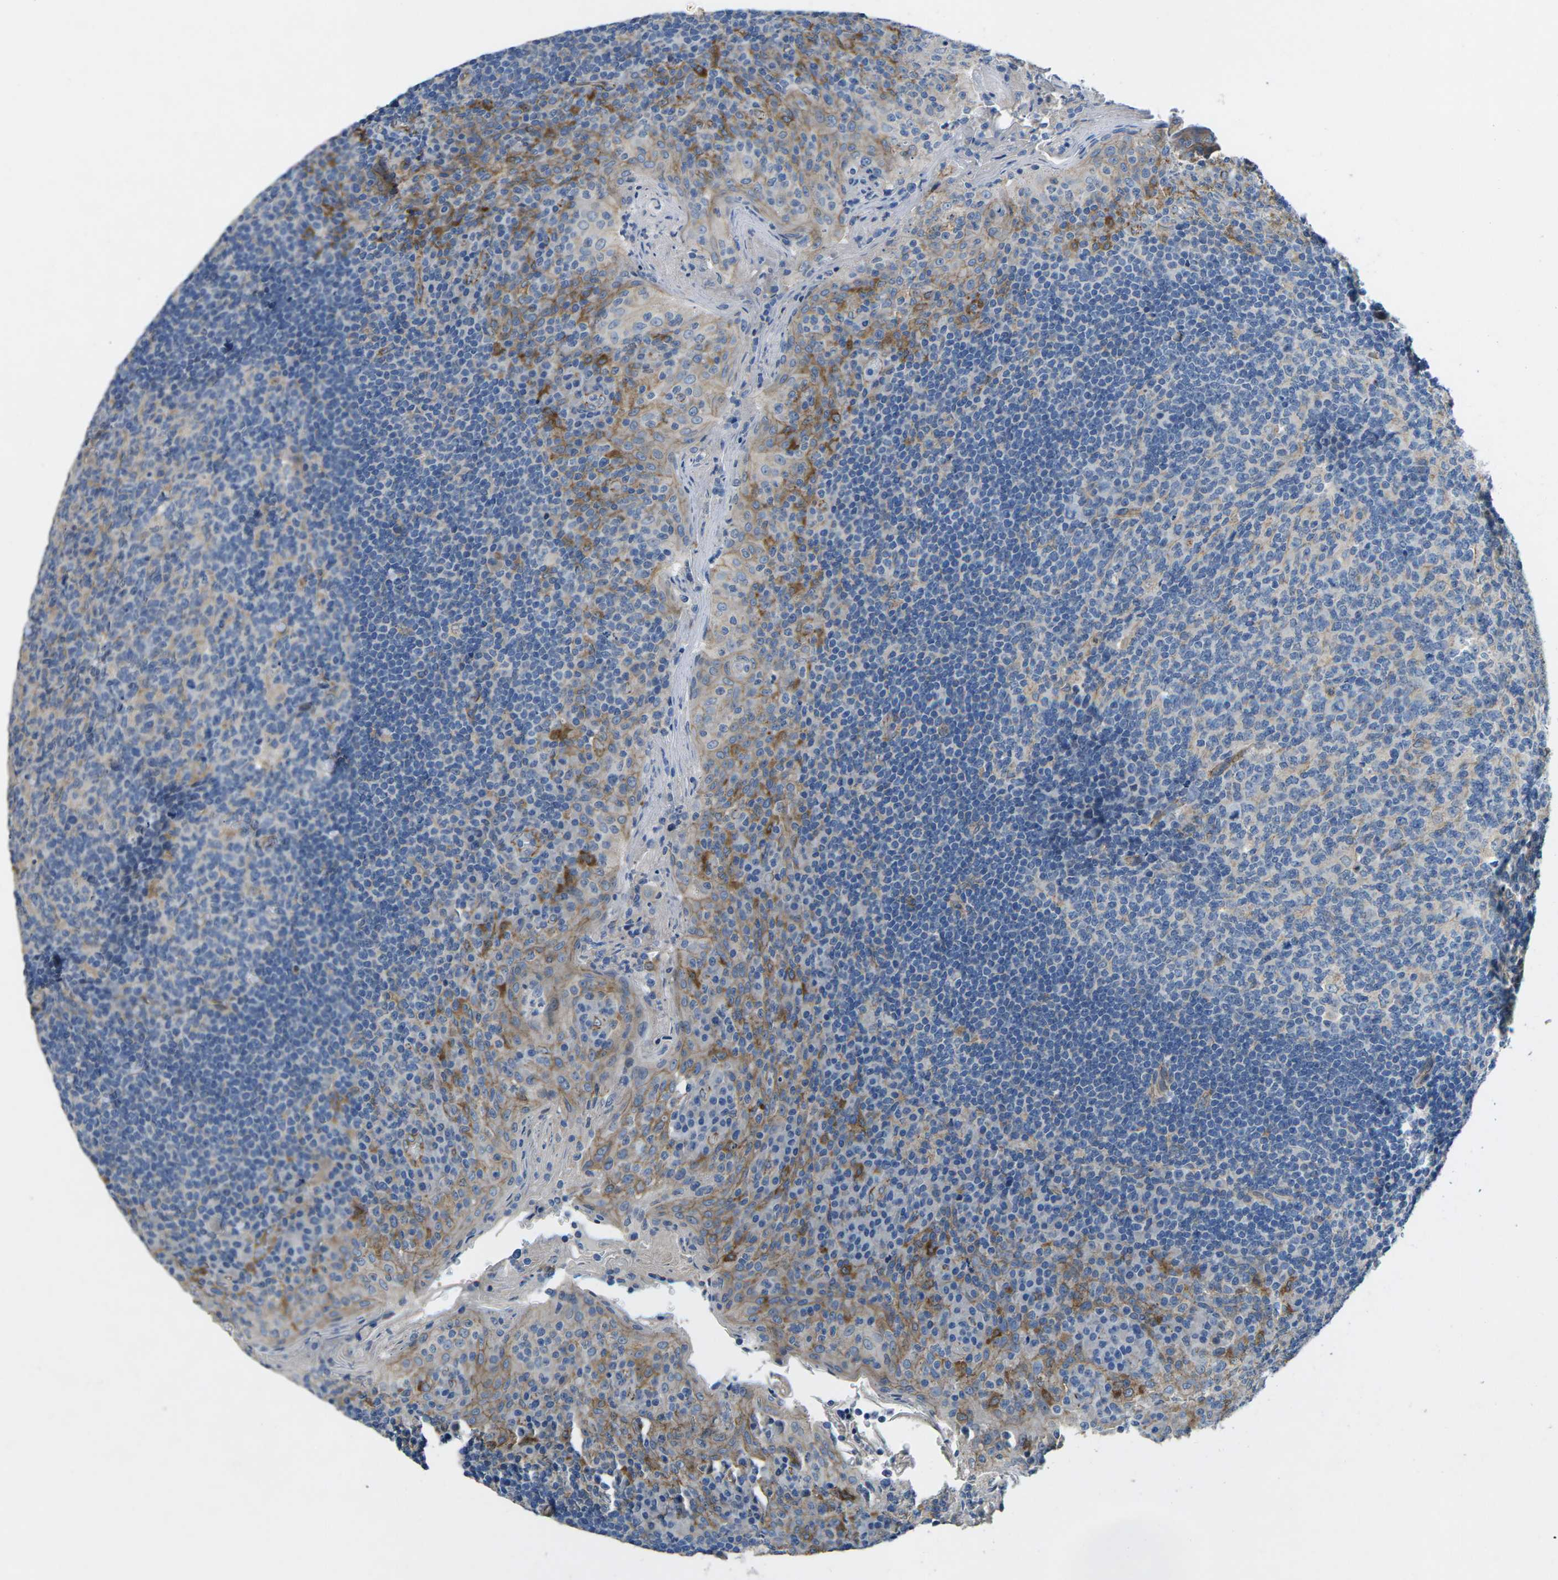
{"staining": {"intensity": "weak", "quantity": "25%-75%", "location": "cytoplasmic/membranous"}, "tissue": "tonsil", "cell_type": "Germinal center cells", "image_type": "normal", "snomed": [{"axis": "morphology", "description": "Normal tissue, NOS"}, {"axis": "topography", "description": "Tonsil"}], "caption": "DAB immunohistochemical staining of unremarkable human tonsil exhibits weak cytoplasmic/membranous protein expression in about 25%-75% of germinal center cells. Ihc stains the protein in brown and the nuclei are stained blue.", "gene": "CTNND1", "patient": {"sex": "male", "age": 17}}